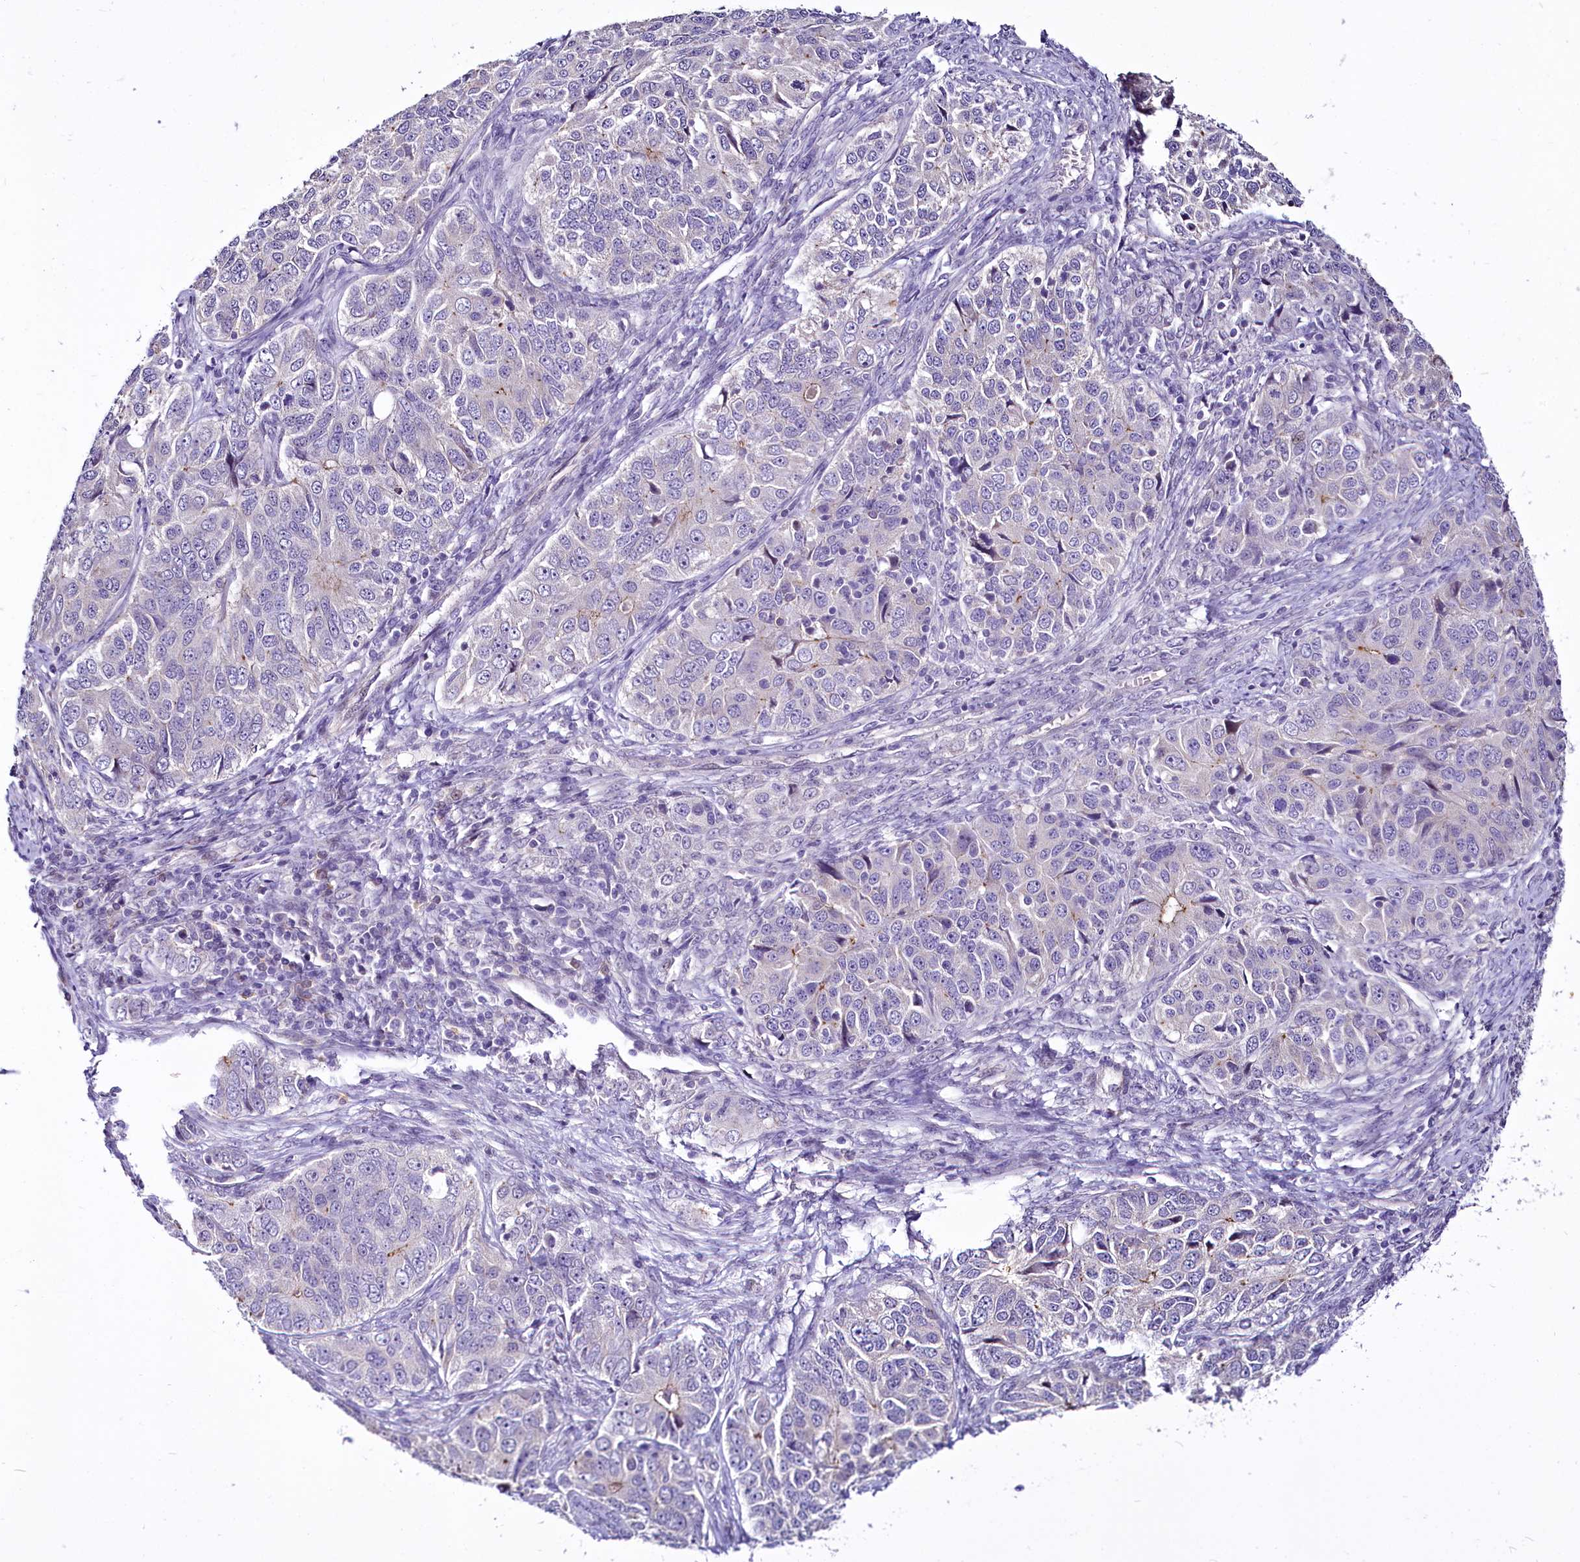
{"staining": {"intensity": "negative", "quantity": "none", "location": "none"}, "tissue": "ovarian cancer", "cell_type": "Tumor cells", "image_type": "cancer", "snomed": [{"axis": "morphology", "description": "Carcinoma, endometroid"}, {"axis": "topography", "description": "Ovary"}], "caption": "A micrograph of human ovarian cancer (endometroid carcinoma) is negative for staining in tumor cells.", "gene": "BANK1", "patient": {"sex": "female", "age": 51}}